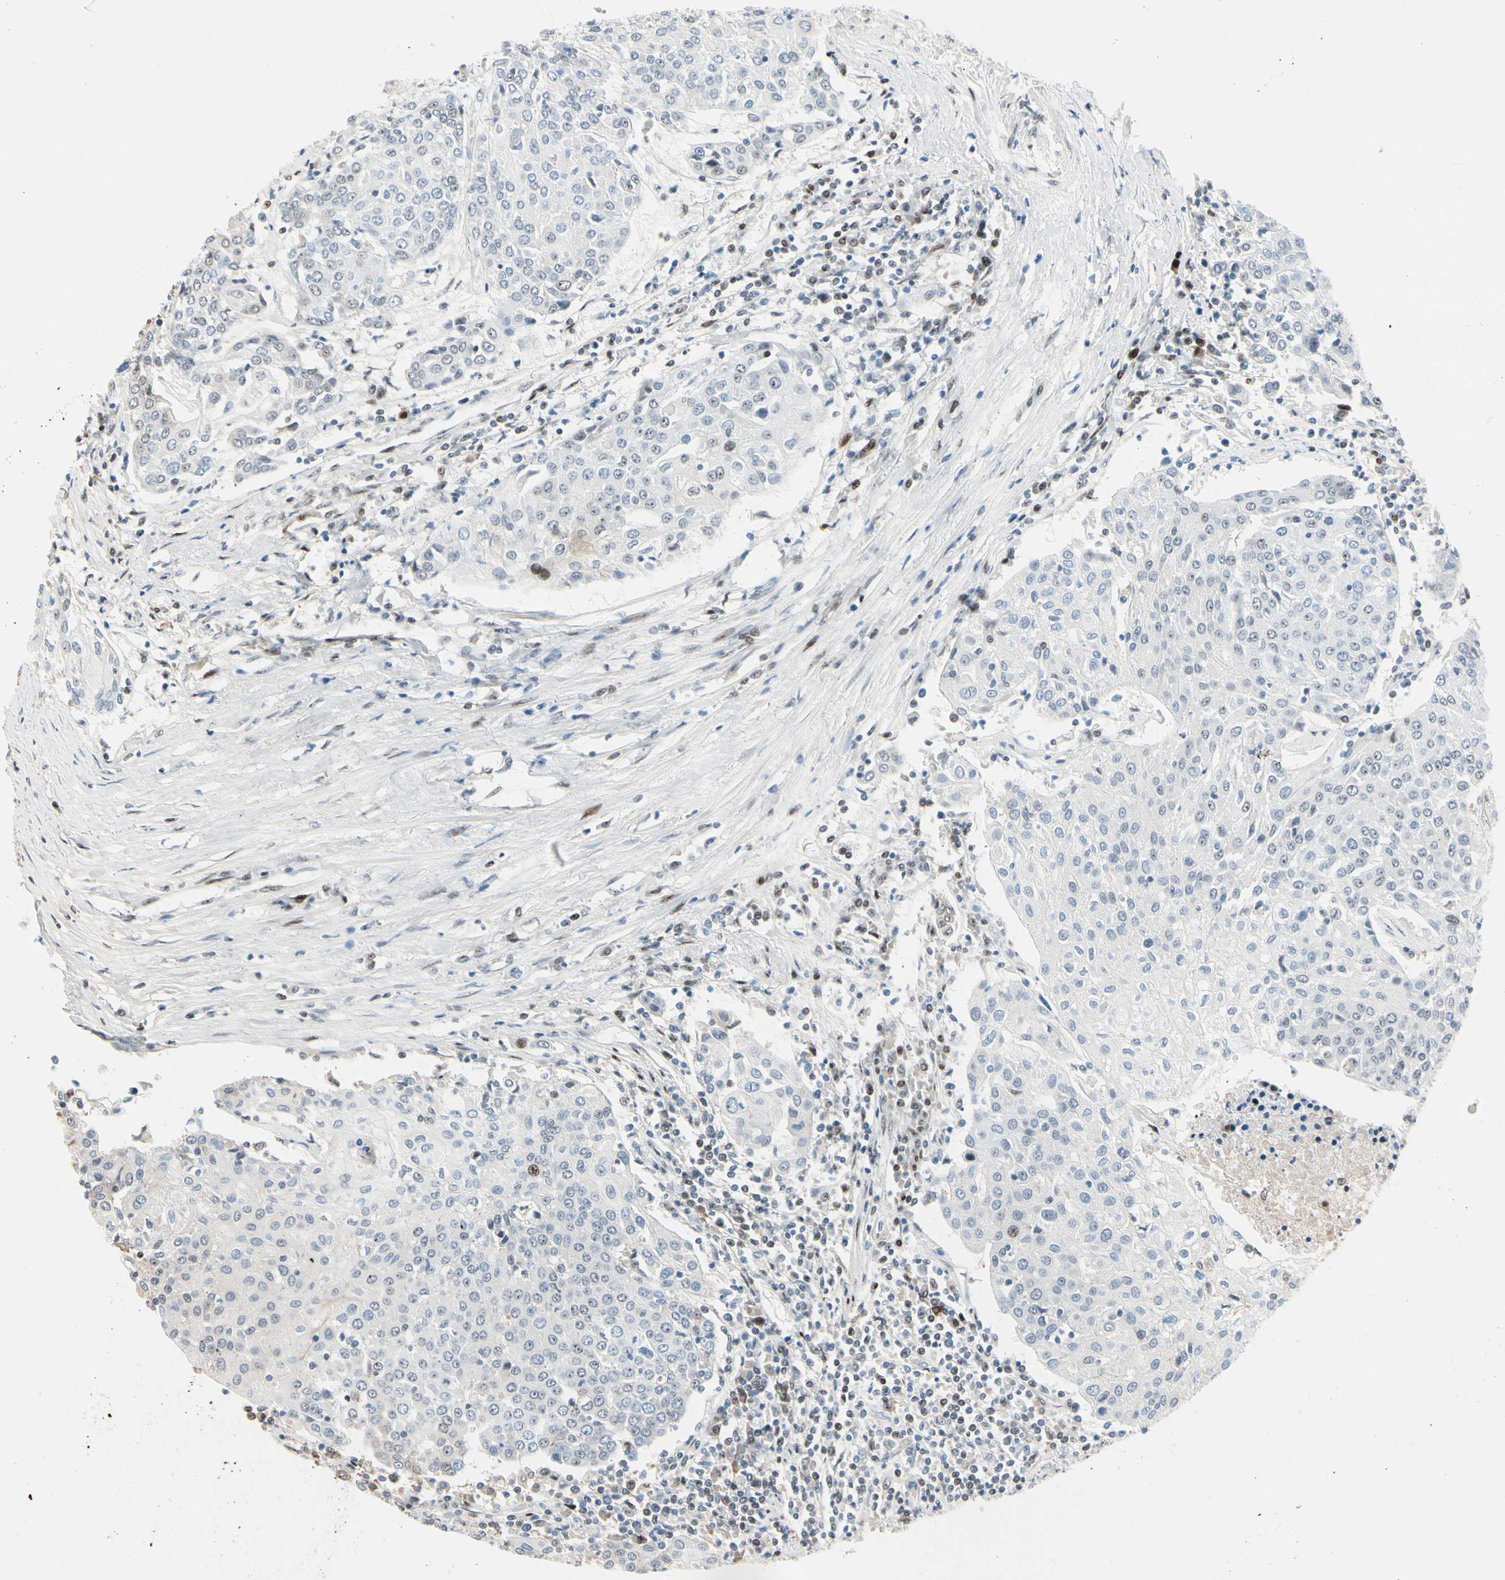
{"staining": {"intensity": "negative", "quantity": "none", "location": "none"}, "tissue": "urothelial cancer", "cell_type": "Tumor cells", "image_type": "cancer", "snomed": [{"axis": "morphology", "description": "Urothelial carcinoma, High grade"}, {"axis": "topography", "description": "Urinary bladder"}], "caption": "Human urothelial cancer stained for a protein using IHC exhibits no staining in tumor cells.", "gene": "FOXO3", "patient": {"sex": "female", "age": 85}}